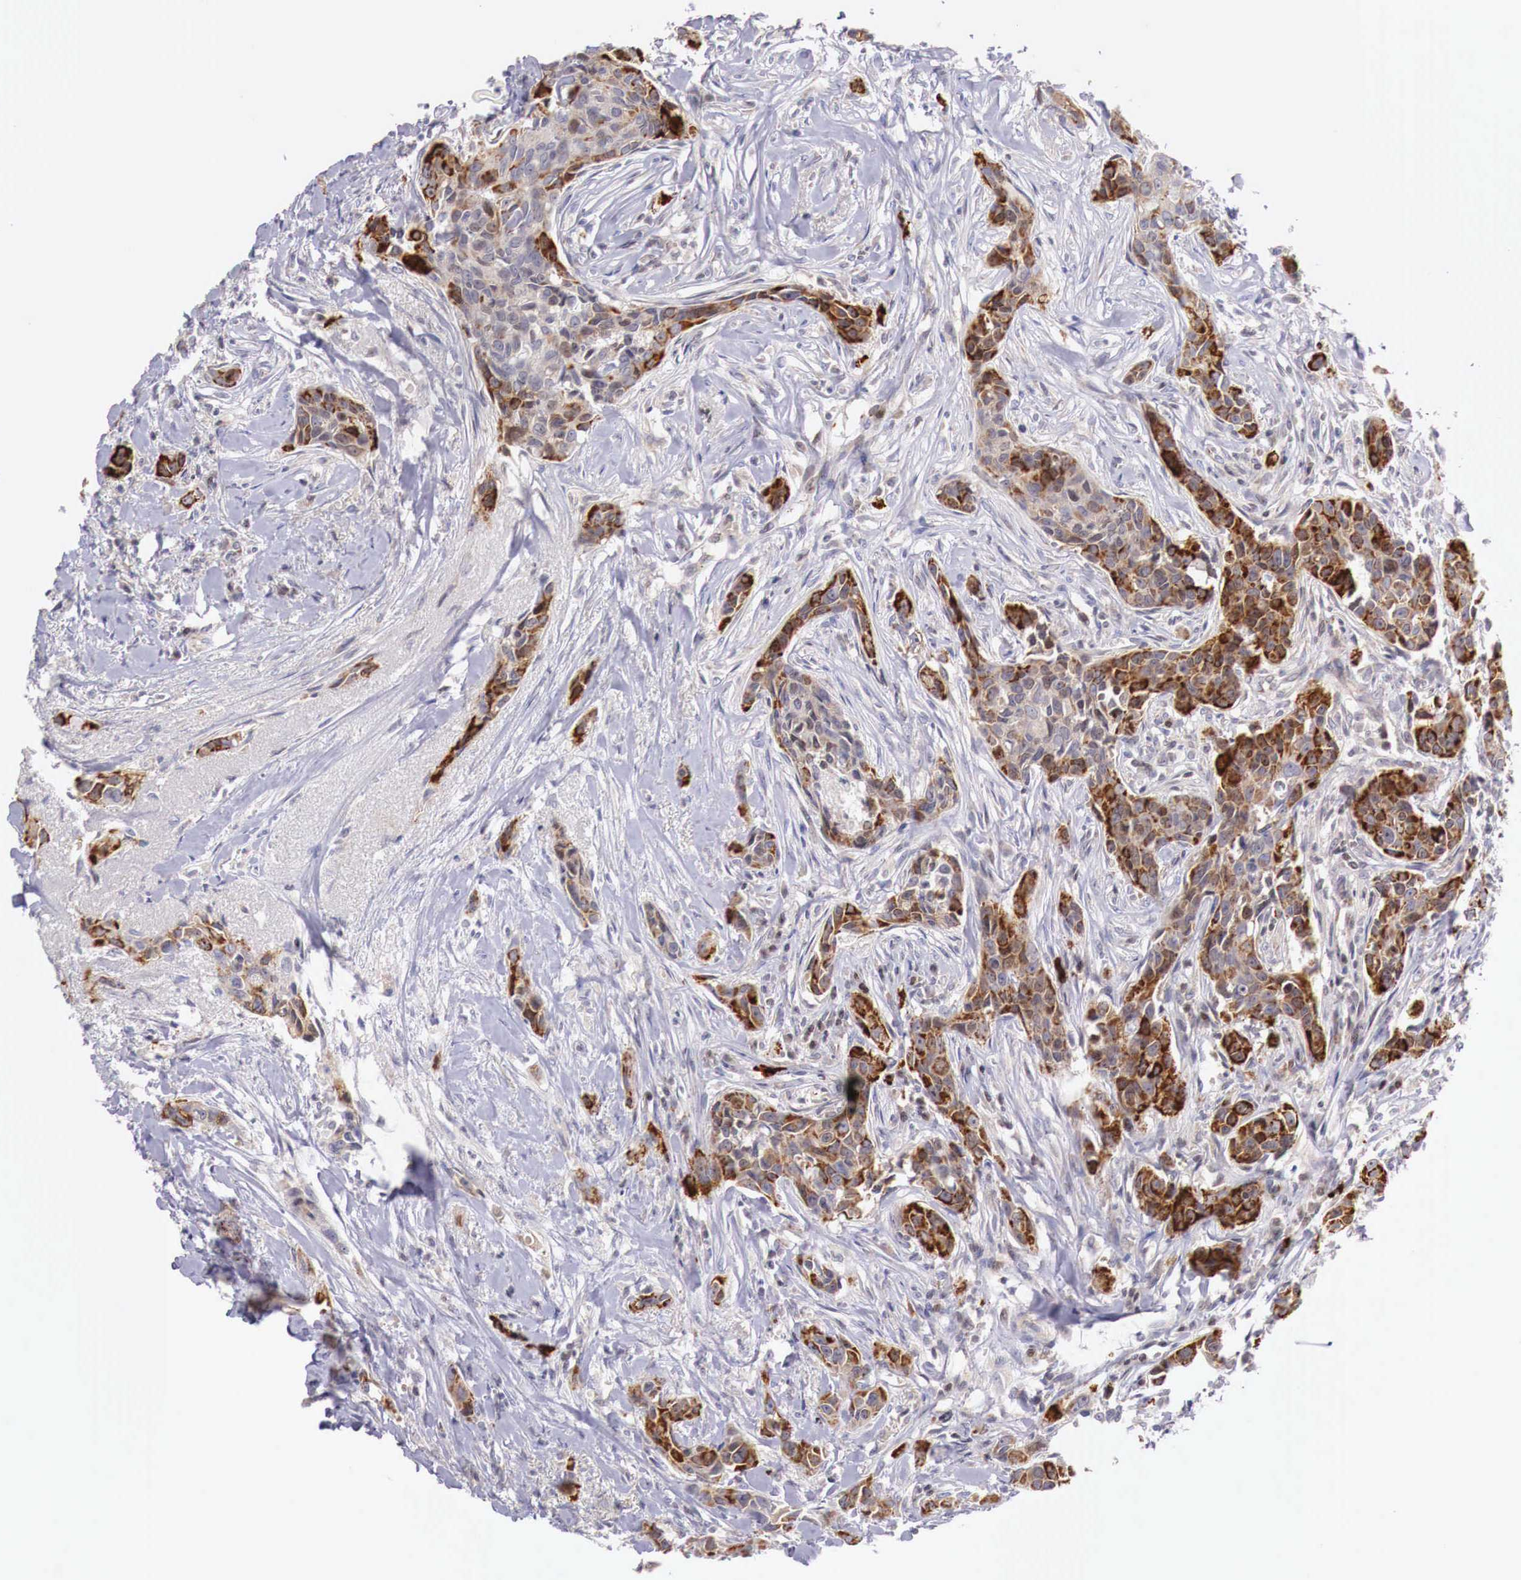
{"staining": {"intensity": "strong", "quantity": "25%-75%", "location": "cytoplasmic/membranous"}, "tissue": "breast cancer", "cell_type": "Tumor cells", "image_type": "cancer", "snomed": [{"axis": "morphology", "description": "Duct carcinoma"}, {"axis": "topography", "description": "Breast"}], "caption": "Approximately 25%-75% of tumor cells in intraductal carcinoma (breast) show strong cytoplasmic/membranous protein expression as visualized by brown immunohistochemical staining.", "gene": "CLCN5", "patient": {"sex": "female", "age": 91}}